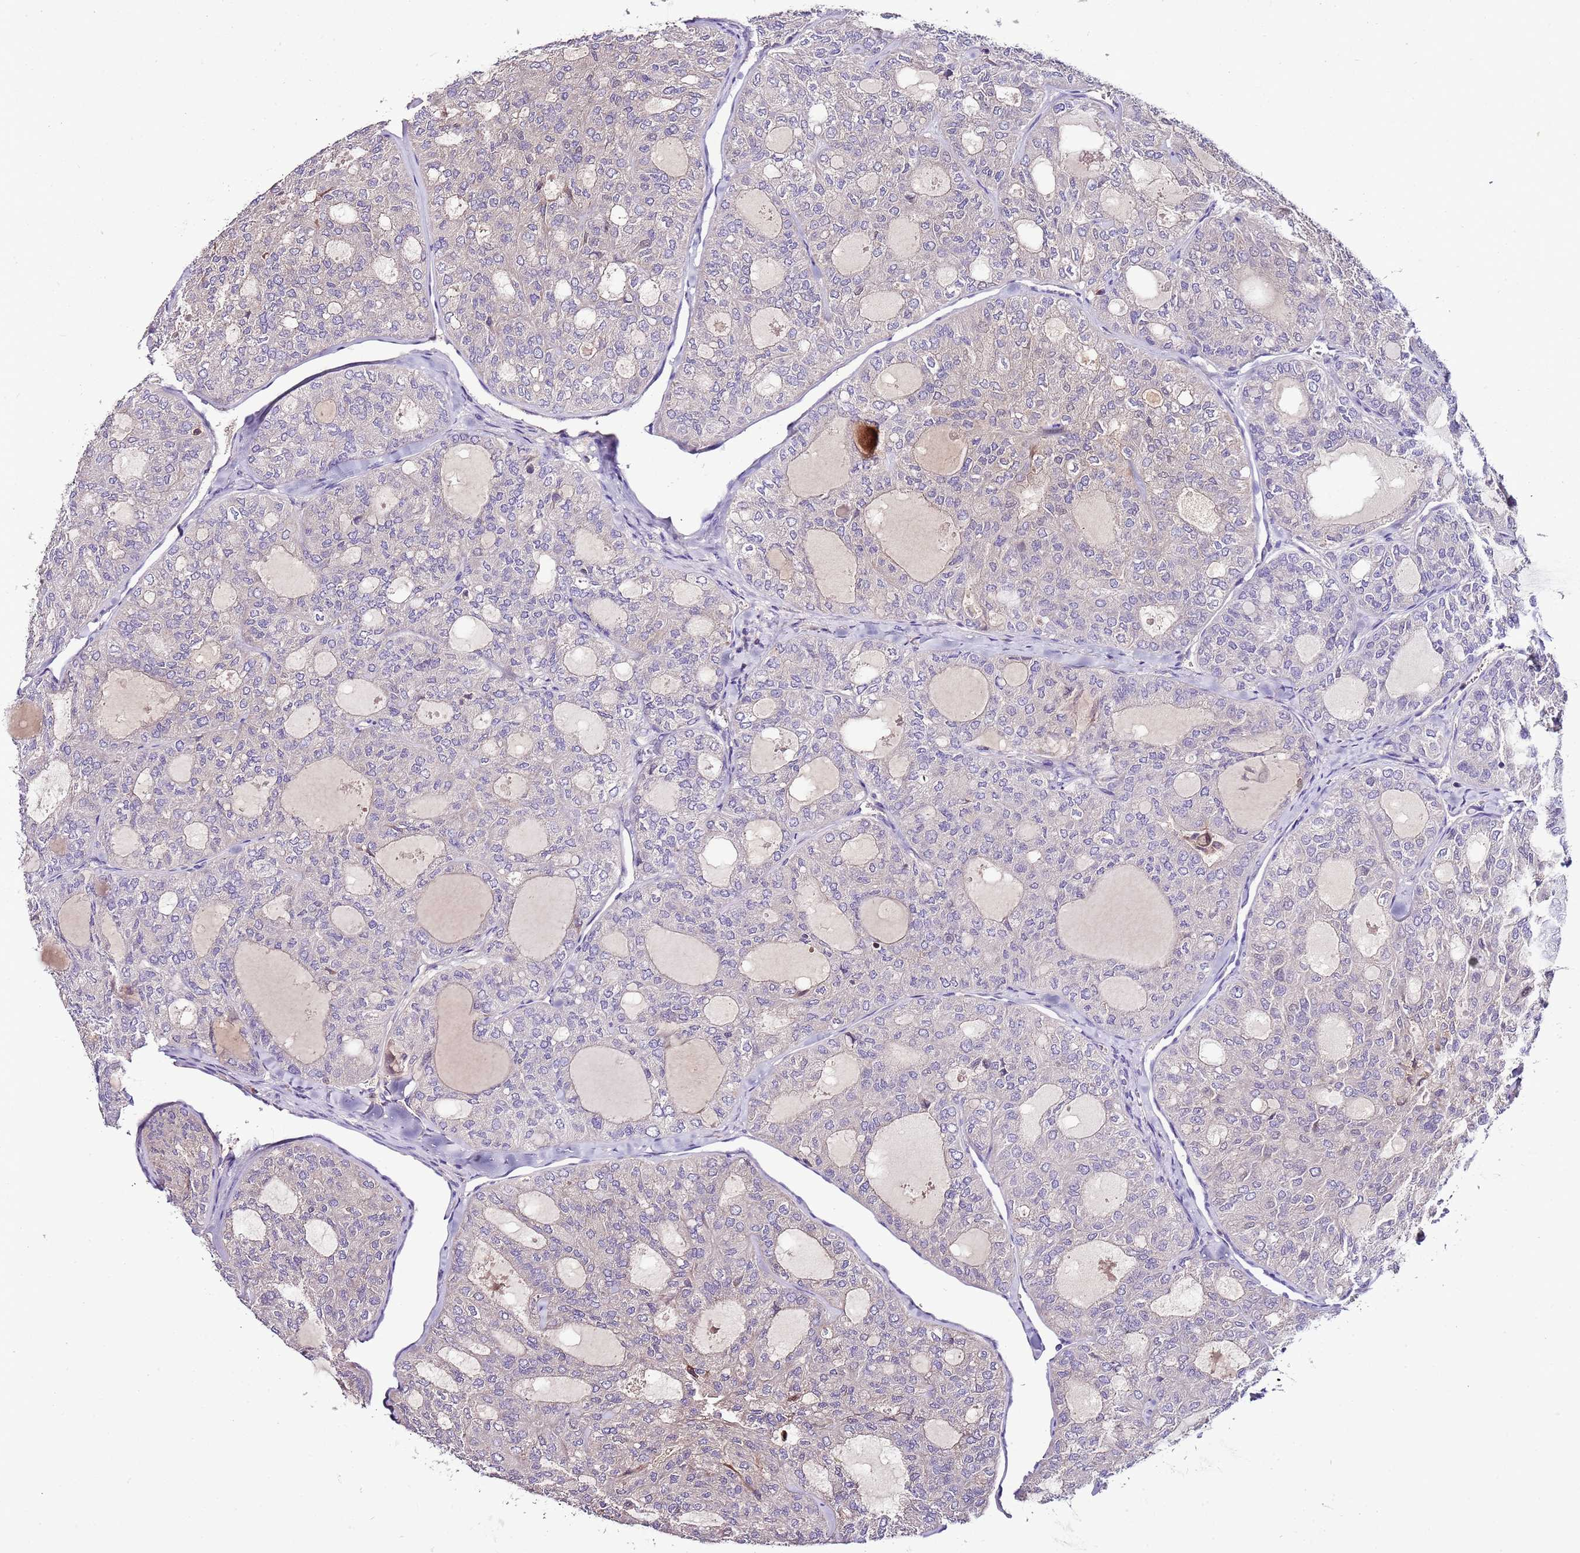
{"staining": {"intensity": "negative", "quantity": "none", "location": "none"}, "tissue": "thyroid cancer", "cell_type": "Tumor cells", "image_type": "cancer", "snomed": [{"axis": "morphology", "description": "Follicular adenoma carcinoma, NOS"}, {"axis": "topography", "description": "Thyroid gland"}], "caption": "Tumor cells show no significant staining in thyroid follicular adenoma carcinoma. (DAB IHC visualized using brightfield microscopy, high magnification).", "gene": "IGIP", "patient": {"sex": "male", "age": 75}}